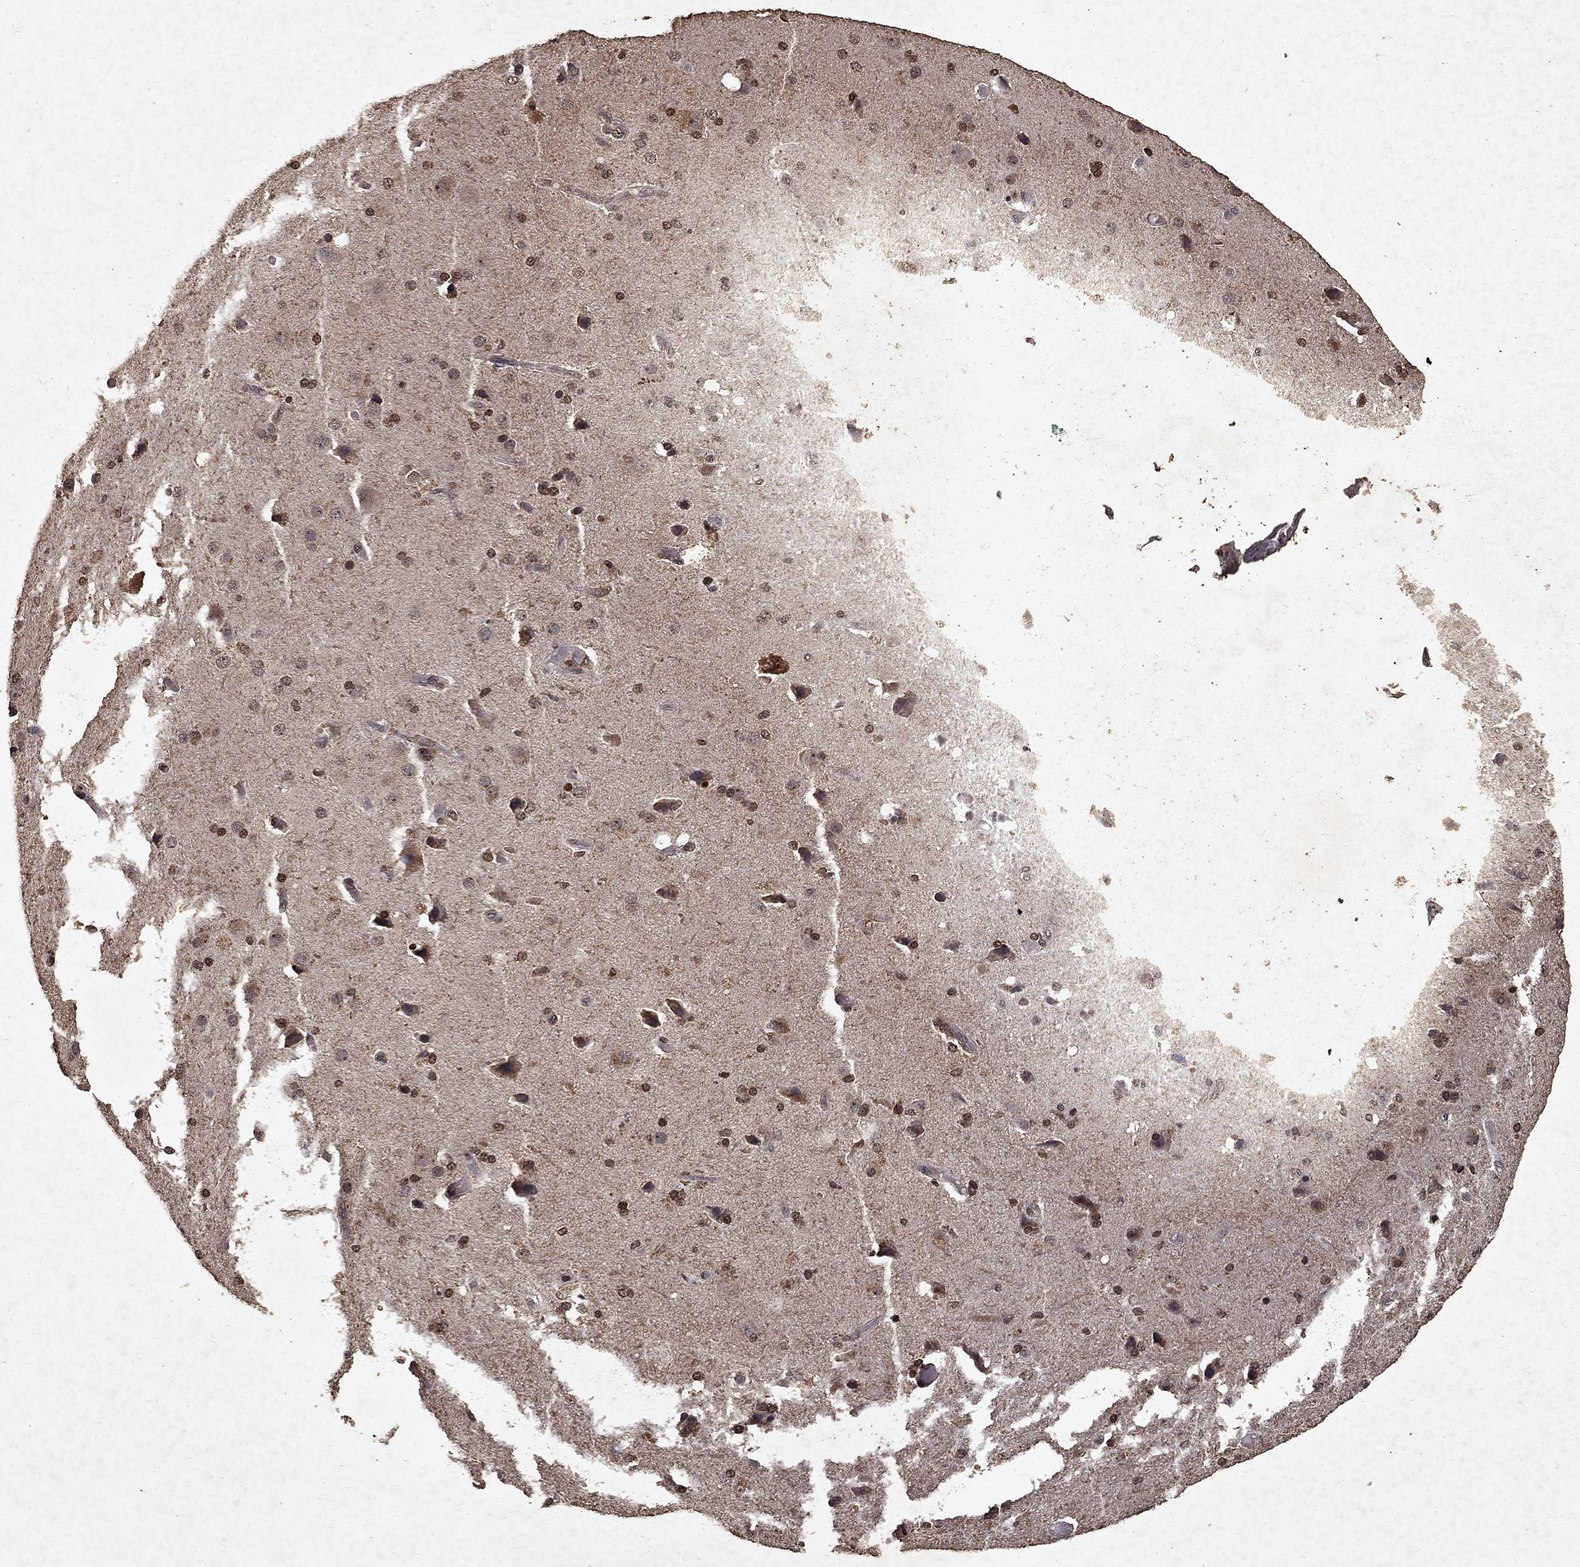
{"staining": {"intensity": "moderate", "quantity": "25%-75%", "location": "nuclear"}, "tissue": "cerebral cortex", "cell_type": "Endothelial cells", "image_type": "normal", "snomed": [{"axis": "morphology", "description": "Normal tissue, NOS"}, {"axis": "morphology", "description": "Glioma, malignant, High grade"}, {"axis": "topography", "description": "Cerebral cortex"}], "caption": "The micrograph exhibits a brown stain indicating the presence of a protein in the nuclear of endothelial cells in cerebral cortex.", "gene": "PIN4", "patient": {"sex": "male", "age": 77}}